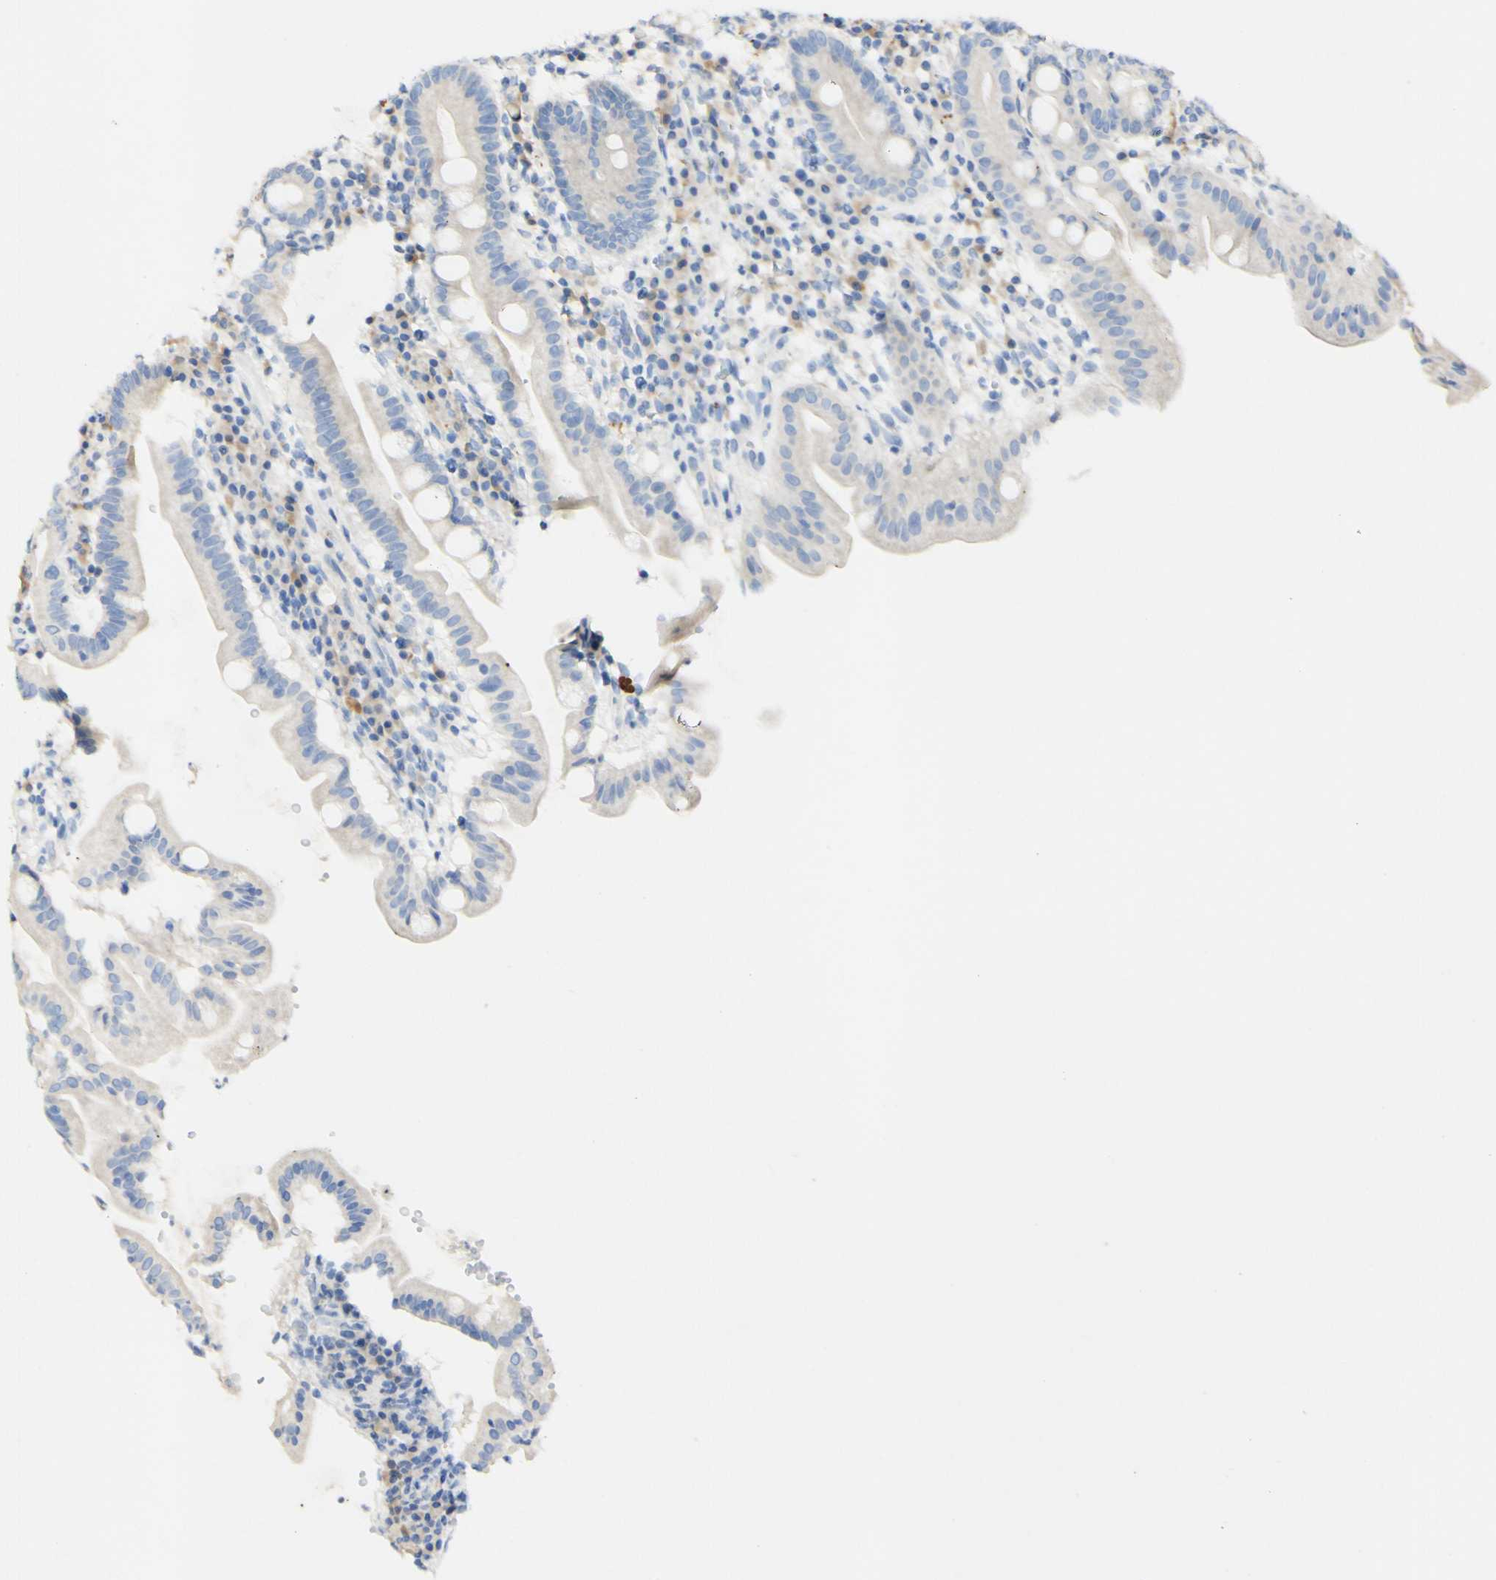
{"staining": {"intensity": "weak", "quantity": "<25%", "location": "cytoplasmic/membranous"}, "tissue": "duodenum", "cell_type": "Glandular cells", "image_type": "normal", "snomed": [{"axis": "morphology", "description": "Normal tissue, NOS"}, {"axis": "topography", "description": "Duodenum"}], "caption": "High magnification brightfield microscopy of normal duodenum stained with DAB (brown) and counterstained with hematoxylin (blue): glandular cells show no significant staining.", "gene": "FGF4", "patient": {"sex": "male", "age": 50}}